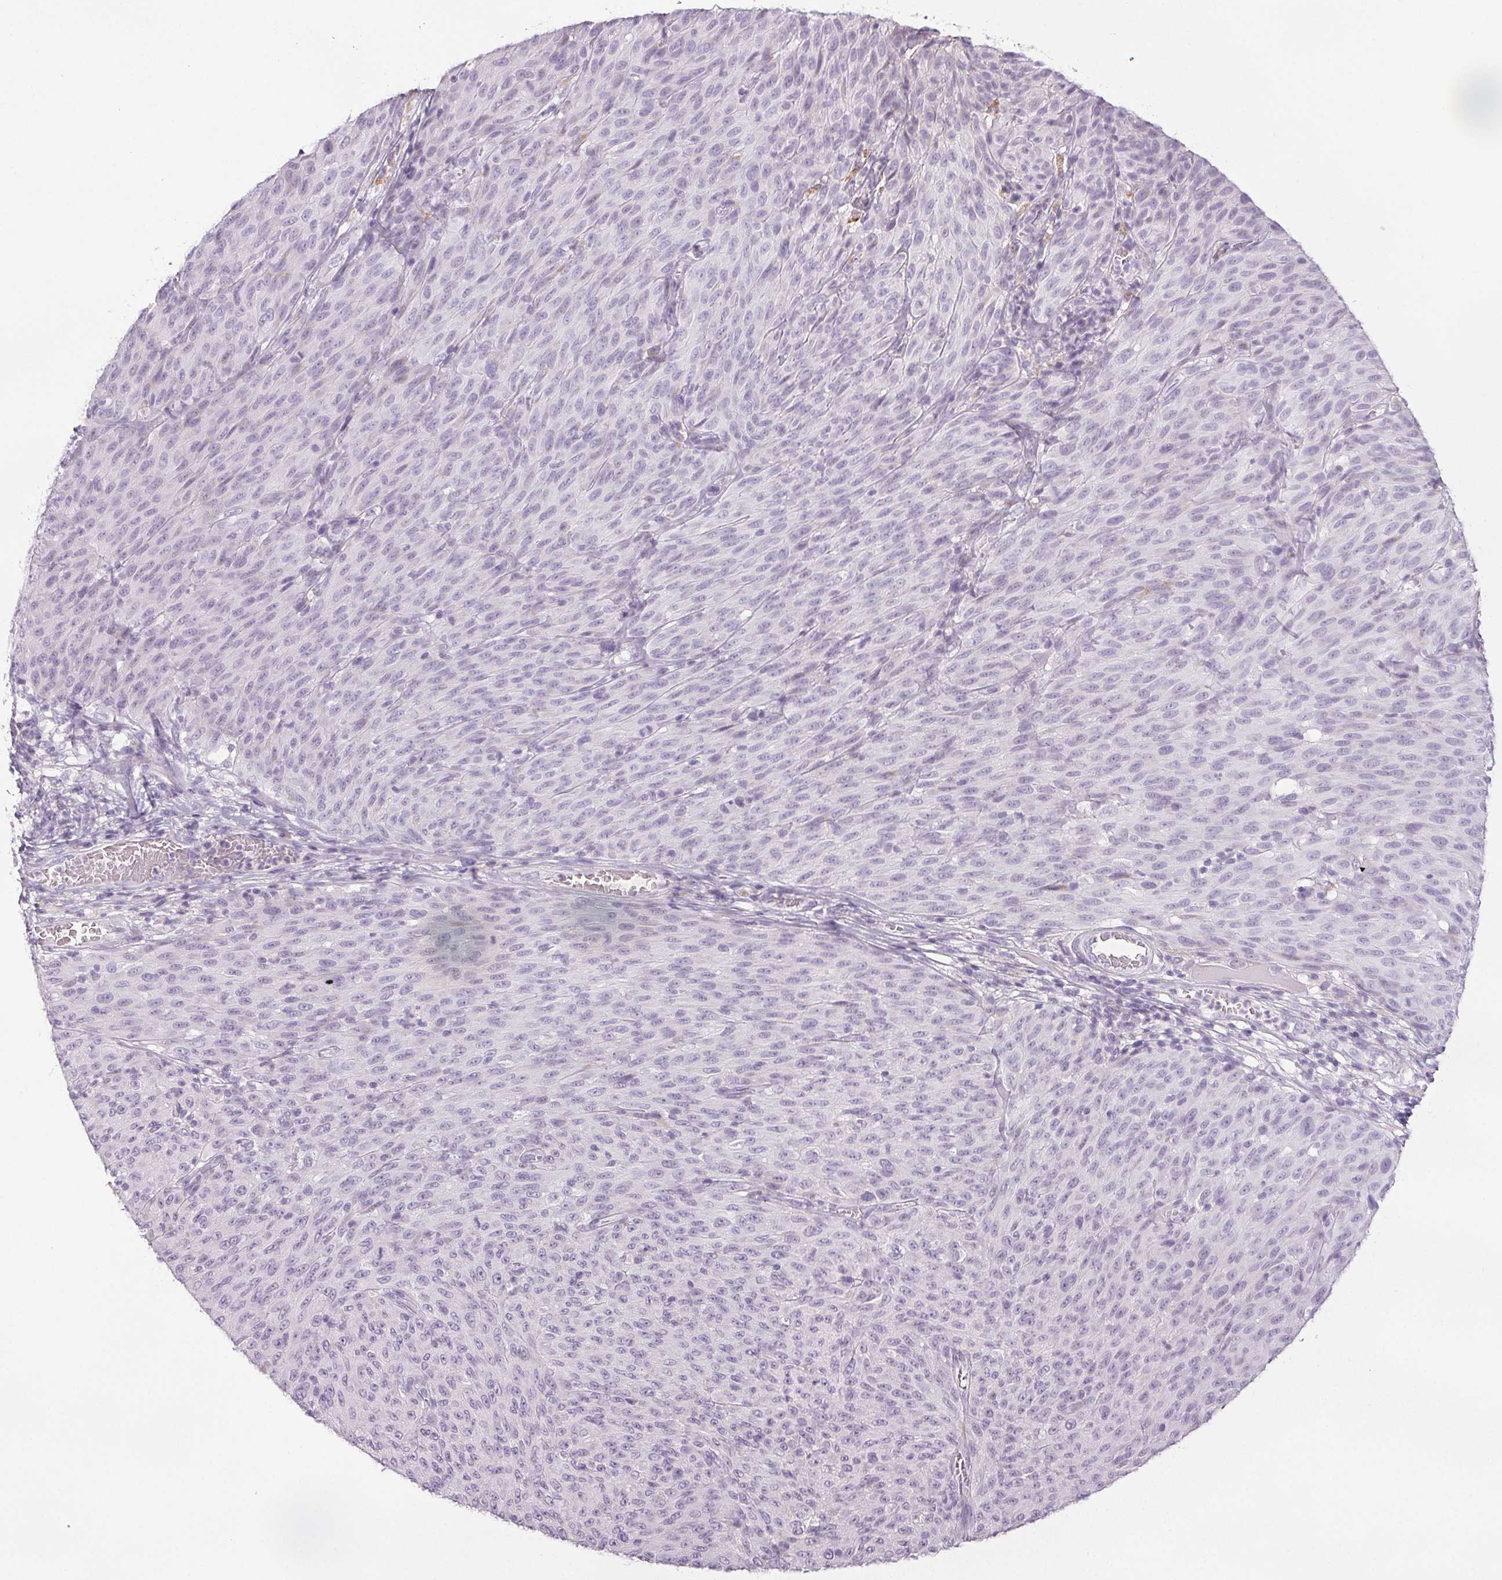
{"staining": {"intensity": "negative", "quantity": "none", "location": "none"}, "tissue": "melanoma", "cell_type": "Tumor cells", "image_type": "cancer", "snomed": [{"axis": "morphology", "description": "Malignant melanoma, NOS"}, {"axis": "topography", "description": "Skin"}], "caption": "Immunohistochemical staining of human melanoma exhibits no significant positivity in tumor cells. The staining was performed using DAB to visualize the protein expression in brown, while the nuclei were stained in blue with hematoxylin (Magnification: 20x).", "gene": "COL7A1", "patient": {"sex": "male", "age": 85}}